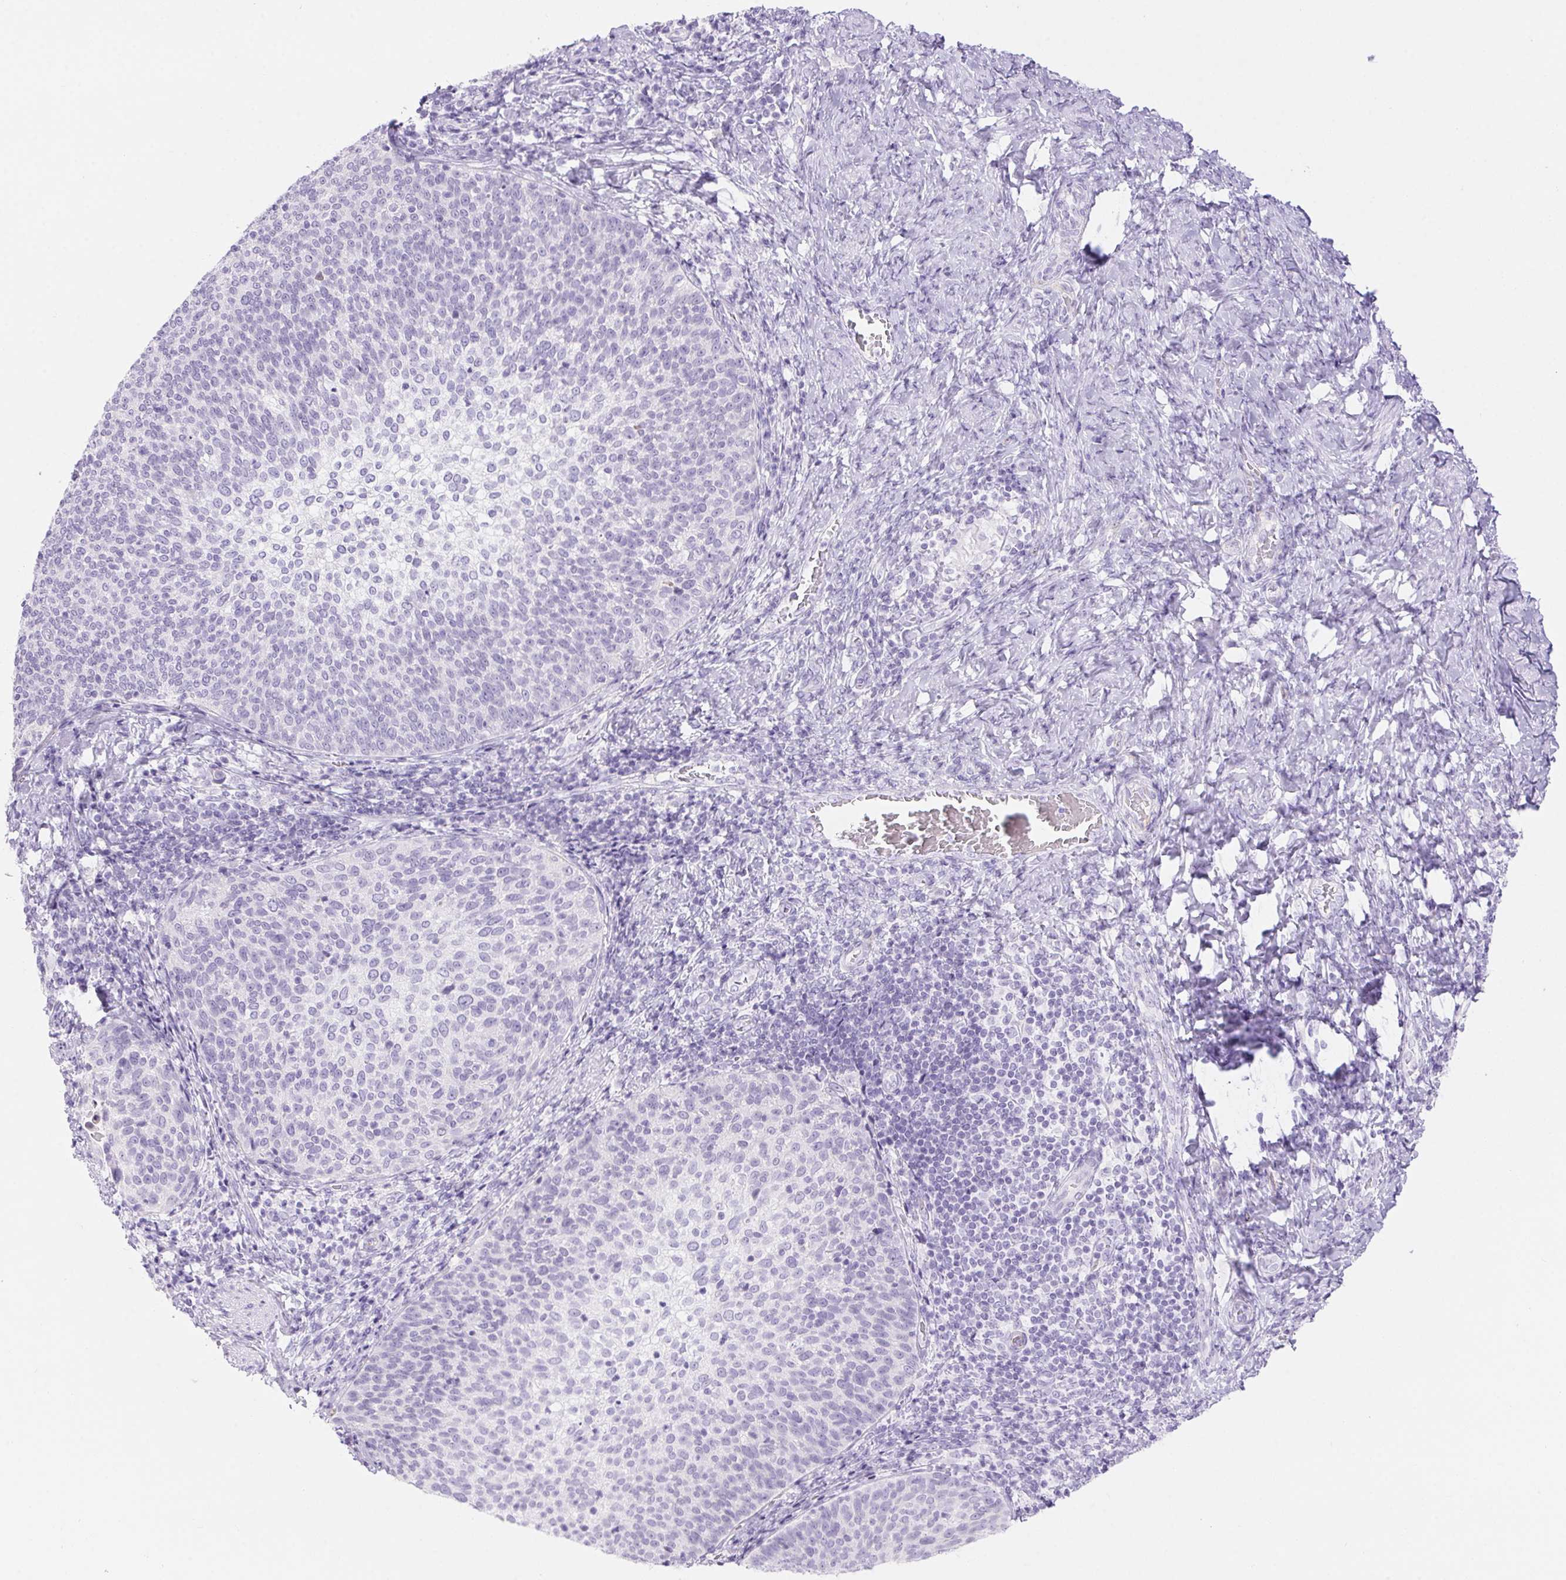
{"staining": {"intensity": "negative", "quantity": "none", "location": "none"}, "tissue": "cervical cancer", "cell_type": "Tumor cells", "image_type": "cancer", "snomed": [{"axis": "morphology", "description": "Squamous cell carcinoma, NOS"}, {"axis": "topography", "description": "Cervix"}], "caption": "IHC of cervical cancer demonstrates no positivity in tumor cells.", "gene": "ERP27", "patient": {"sex": "female", "age": 61}}